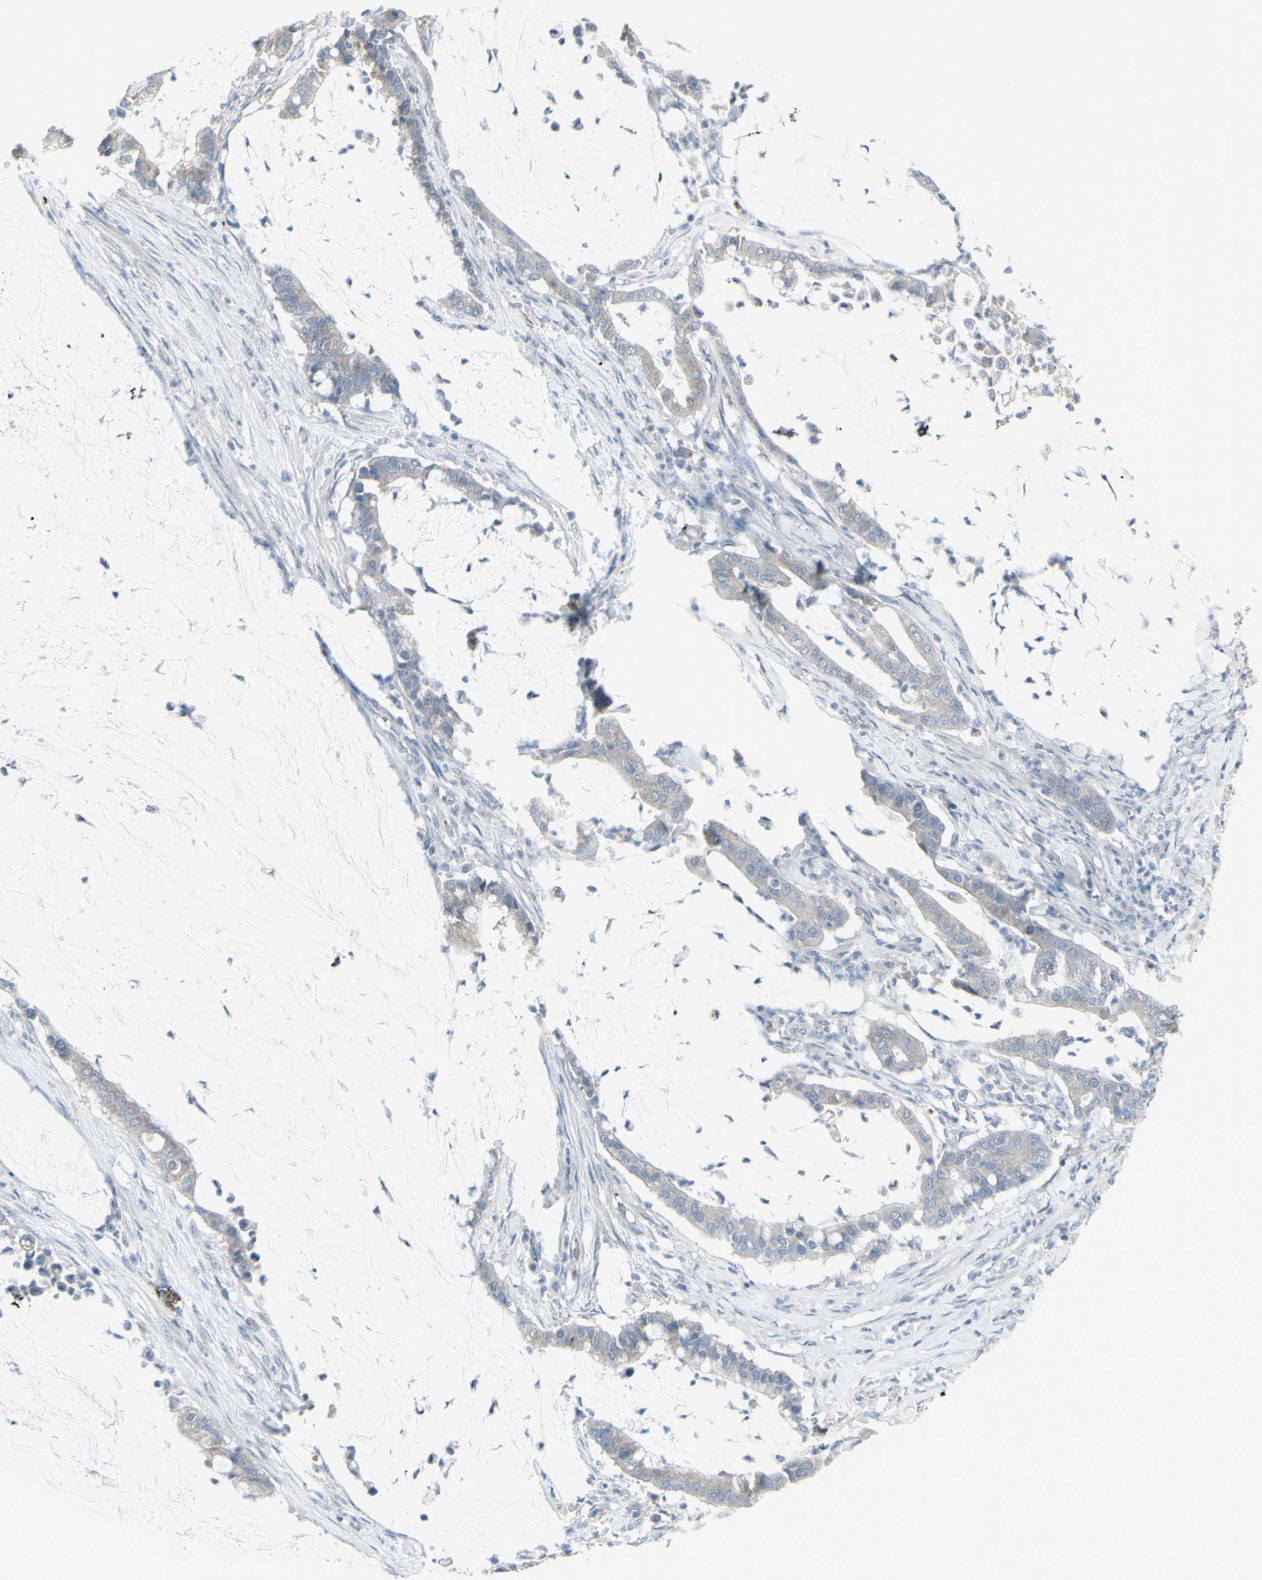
{"staining": {"intensity": "weak", "quantity": "25%-75%", "location": "cytoplasmic/membranous"}, "tissue": "pancreatic cancer", "cell_type": "Tumor cells", "image_type": "cancer", "snomed": [{"axis": "morphology", "description": "Adenocarcinoma, NOS"}, {"axis": "topography", "description": "Pancreas"}], "caption": "Human adenocarcinoma (pancreatic) stained with a protein marker demonstrates weak staining in tumor cells.", "gene": "CD79B", "patient": {"sex": "male", "age": 41}}